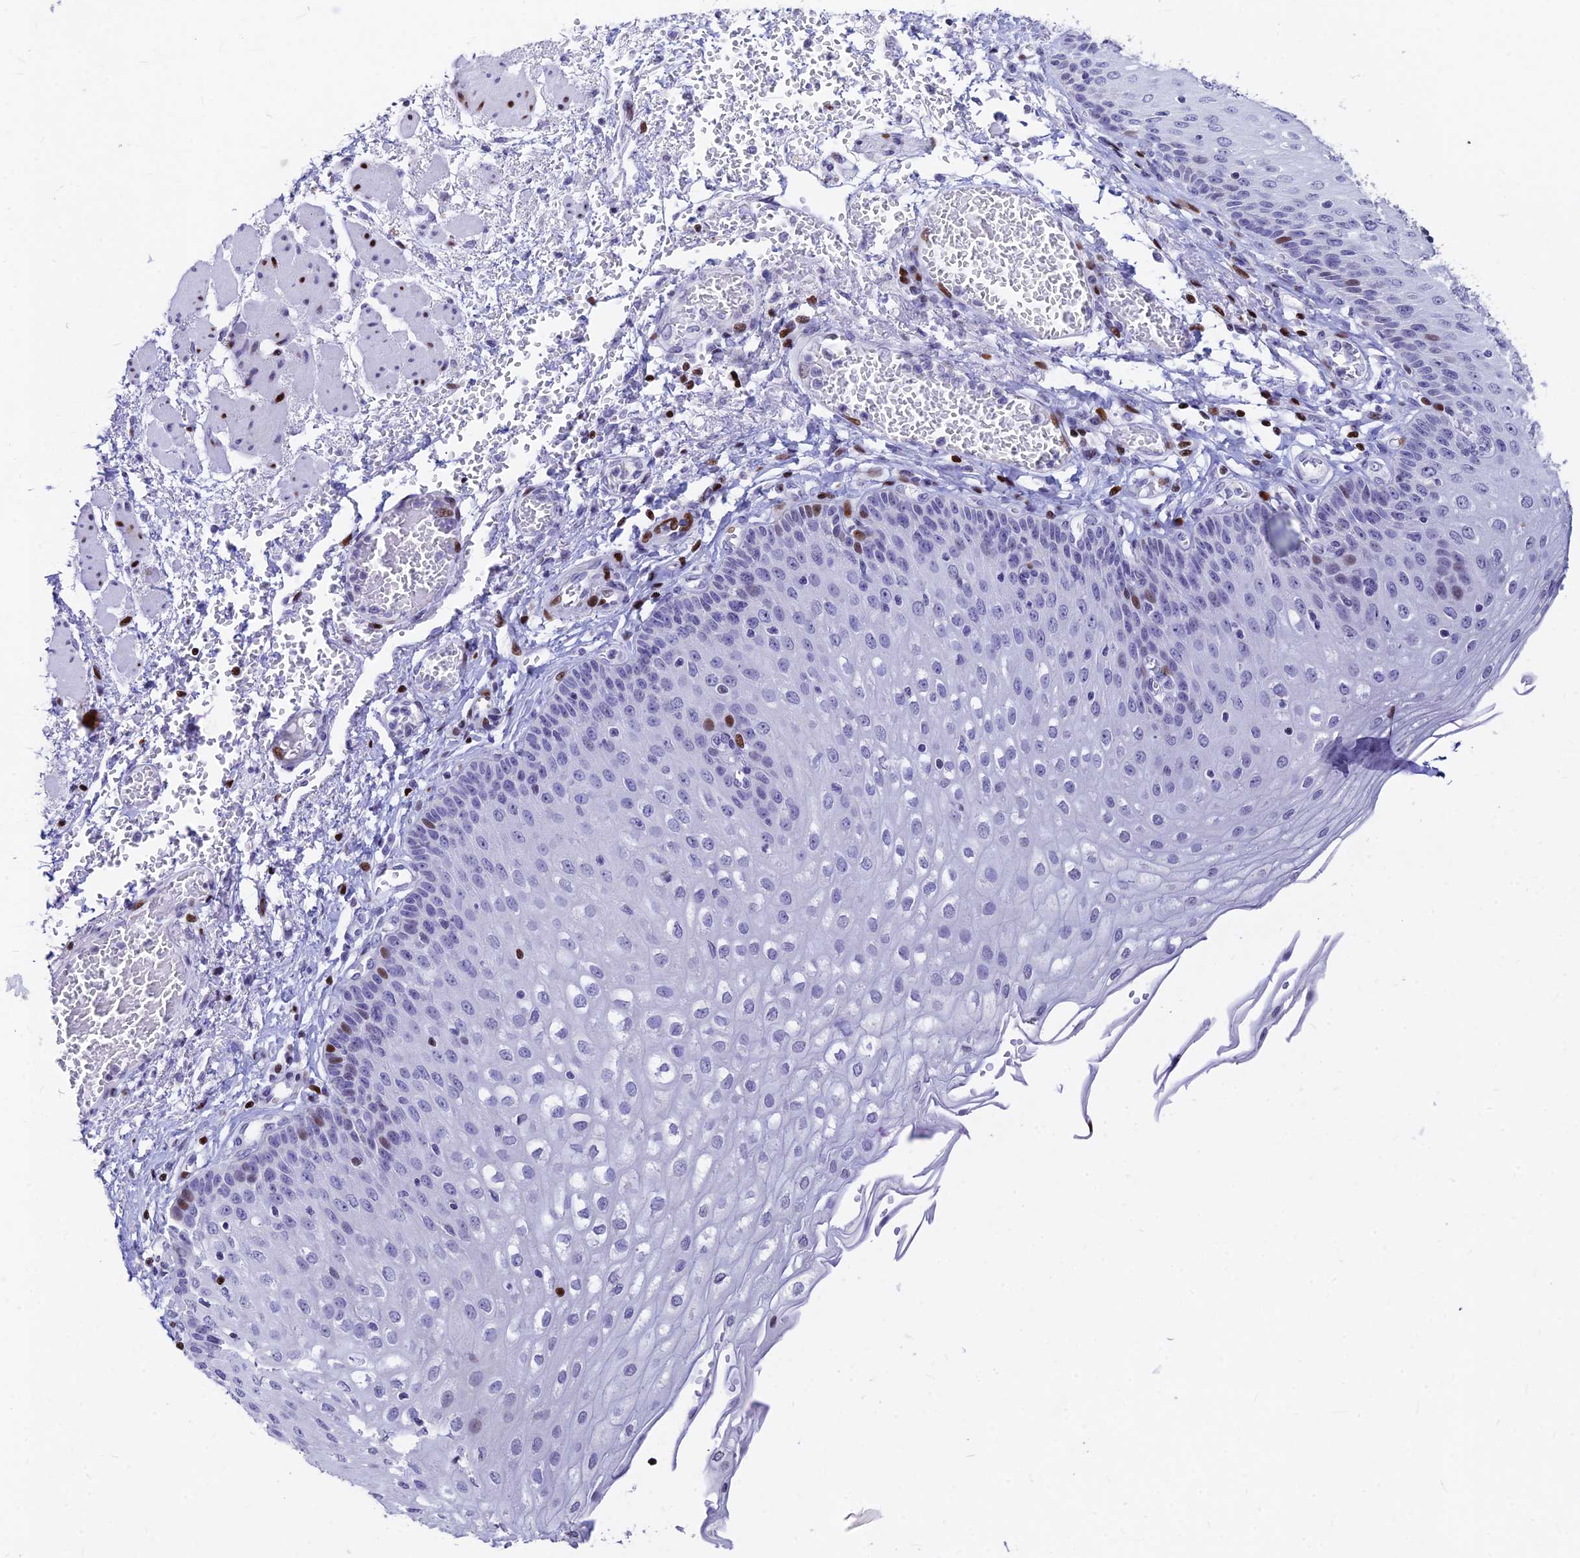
{"staining": {"intensity": "strong", "quantity": "<25%", "location": "nuclear"}, "tissue": "esophagus", "cell_type": "Squamous epithelial cells", "image_type": "normal", "snomed": [{"axis": "morphology", "description": "Normal tissue, NOS"}, {"axis": "topography", "description": "Esophagus"}], "caption": "Immunohistochemistry of unremarkable human esophagus exhibits medium levels of strong nuclear positivity in approximately <25% of squamous epithelial cells.", "gene": "PRPS1", "patient": {"sex": "male", "age": 81}}